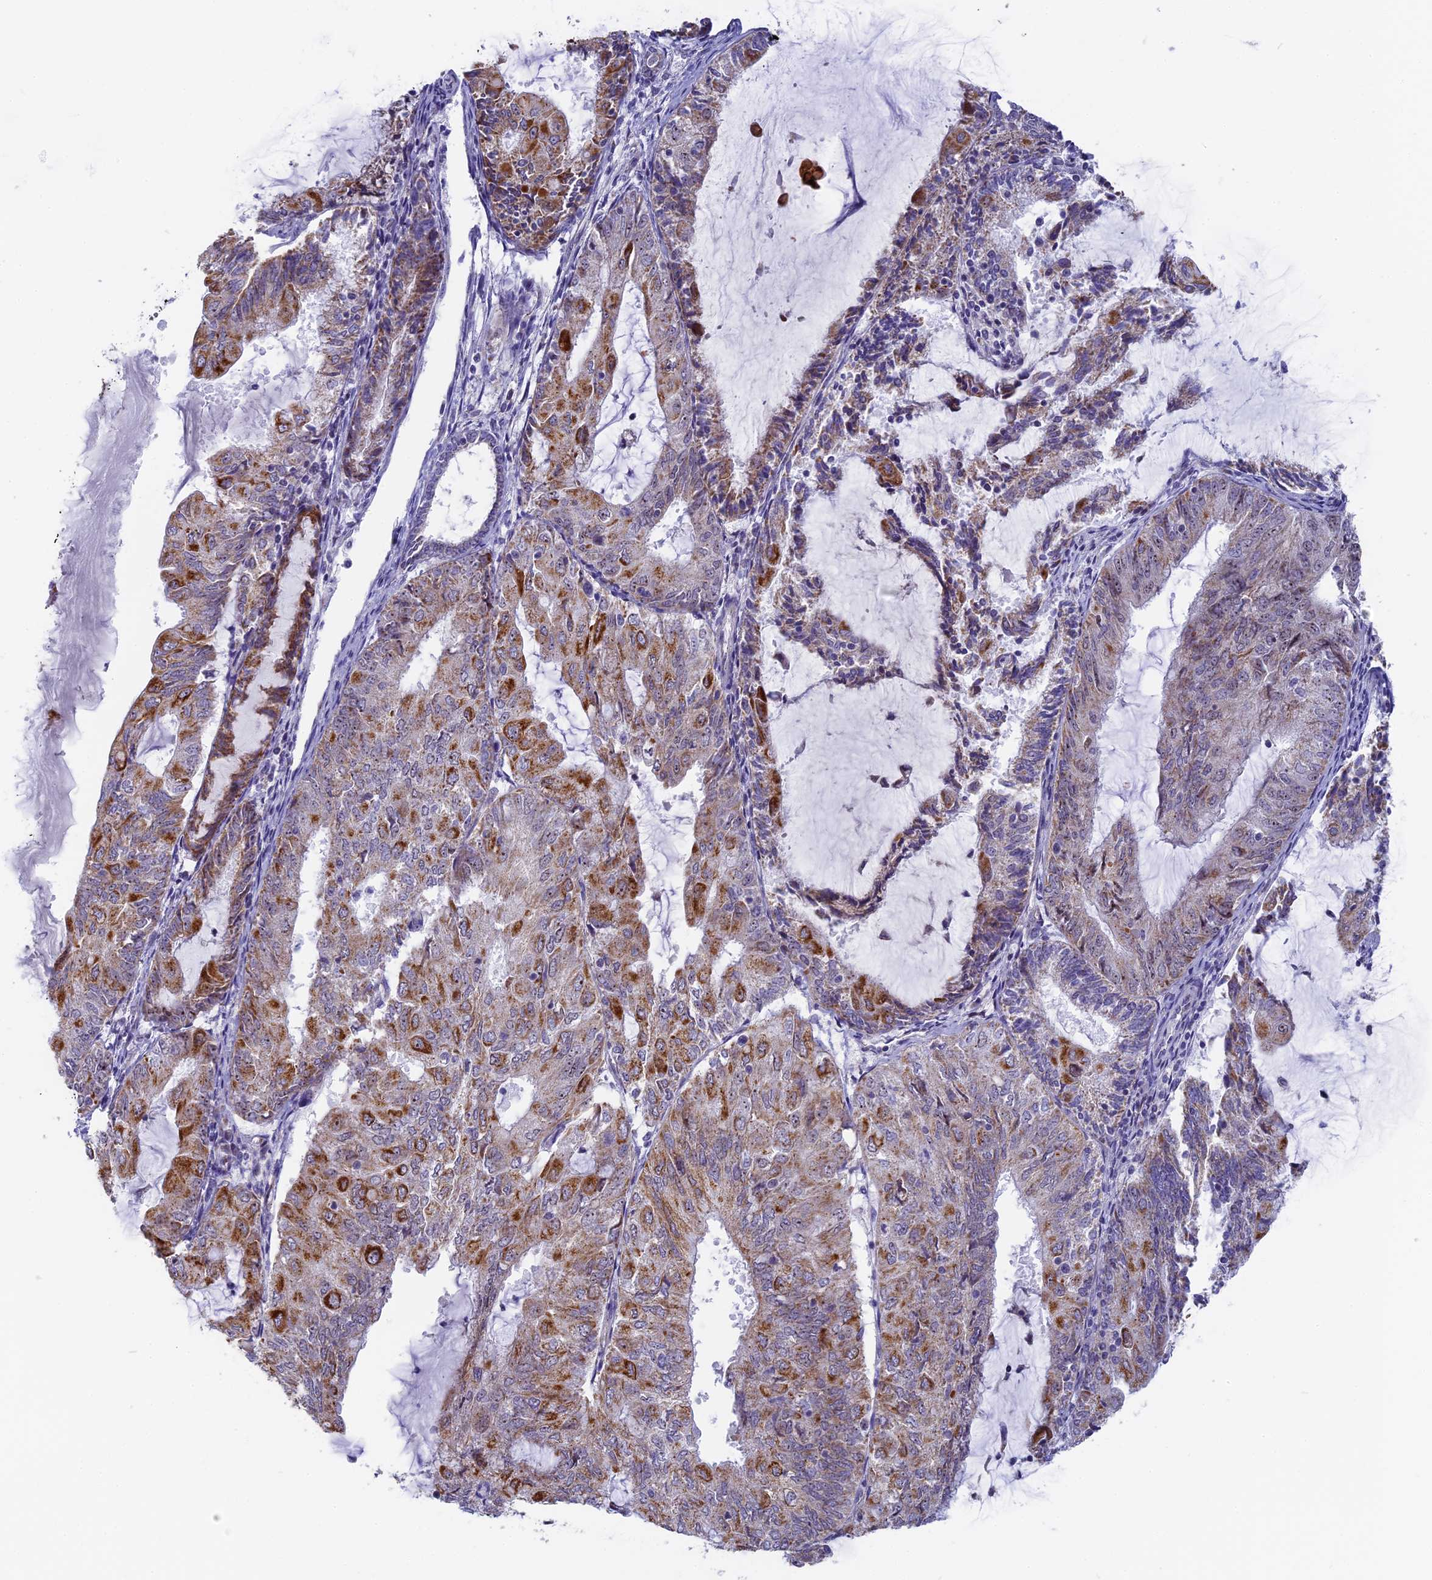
{"staining": {"intensity": "moderate", "quantity": "25%-75%", "location": "cytoplasmic/membranous"}, "tissue": "endometrial cancer", "cell_type": "Tumor cells", "image_type": "cancer", "snomed": [{"axis": "morphology", "description": "Adenocarcinoma, NOS"}, {"axis": "topography", "description": "Endometrium"}], "caption": "Immunohistochemical staining of human endometrial cancer (adenocarcinoma) demonstrates moderate cytoplasmic/membranous protein positivity in approximately 25%-75% of tumor cells.", "gene": "DTWD1", "patient": {"sex": "female", "age": 81}}